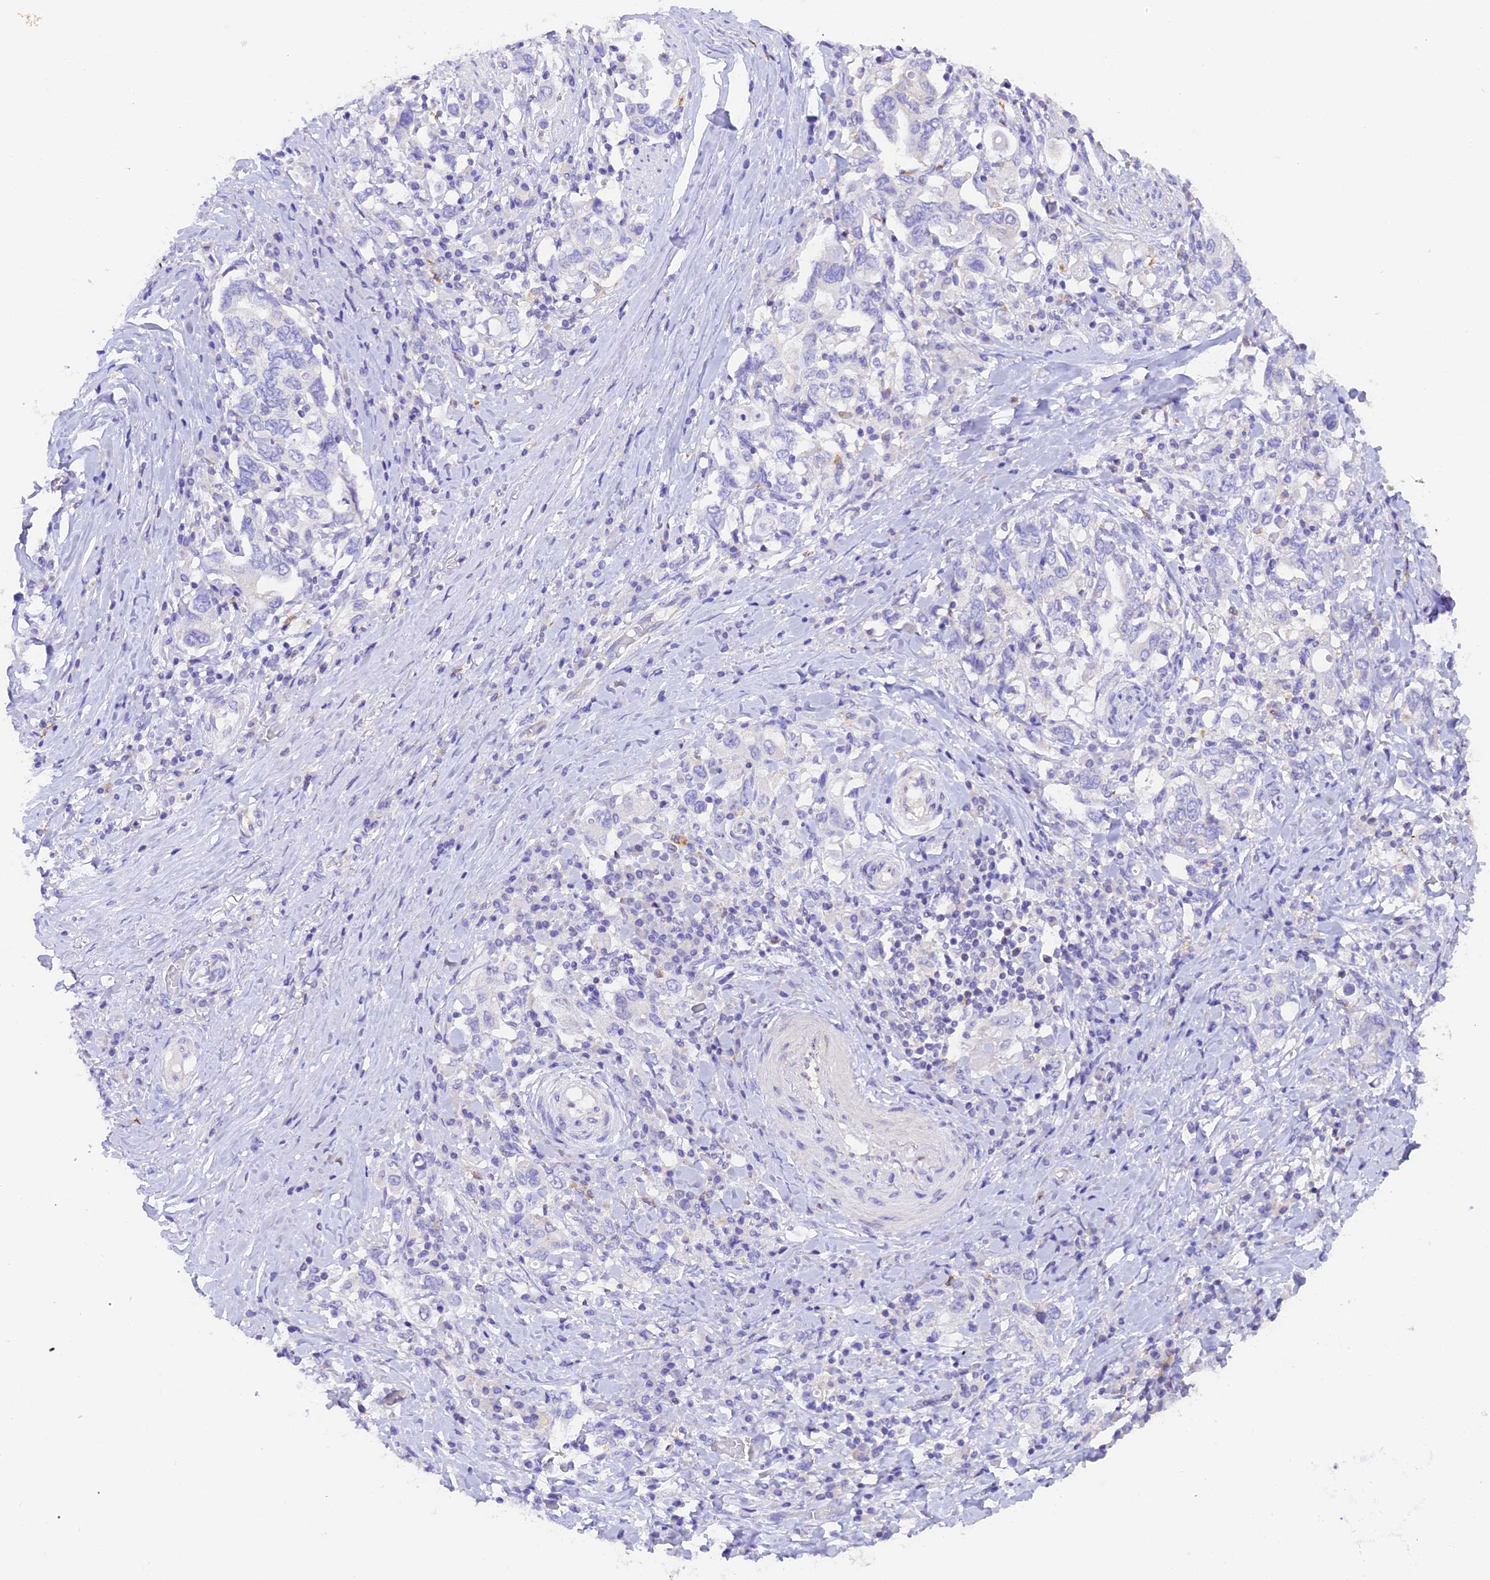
{"staining": {"intensity": "negative", "quantity": "none", "location": "none"}, "tissue": "stomach cancer", "cell_type": "Tumor cells", "image_type": "cancer", "snomed": [{"axis": "morphology", "description": "Adenocarcinoma, NOS"}, {"axis": "topography", "description": "Stomach, upper"}, {"axis": "topography", "description": "Stomach"}], "caption": "High power microscopy photomicrograph of an immunohistochemistry photomicrograph of stomach cancer (adenocarcinoma), revealing no significant staining in tumor cells.", "gene": "COL6A5", "patient": {"sex": "male", "age": 62}}